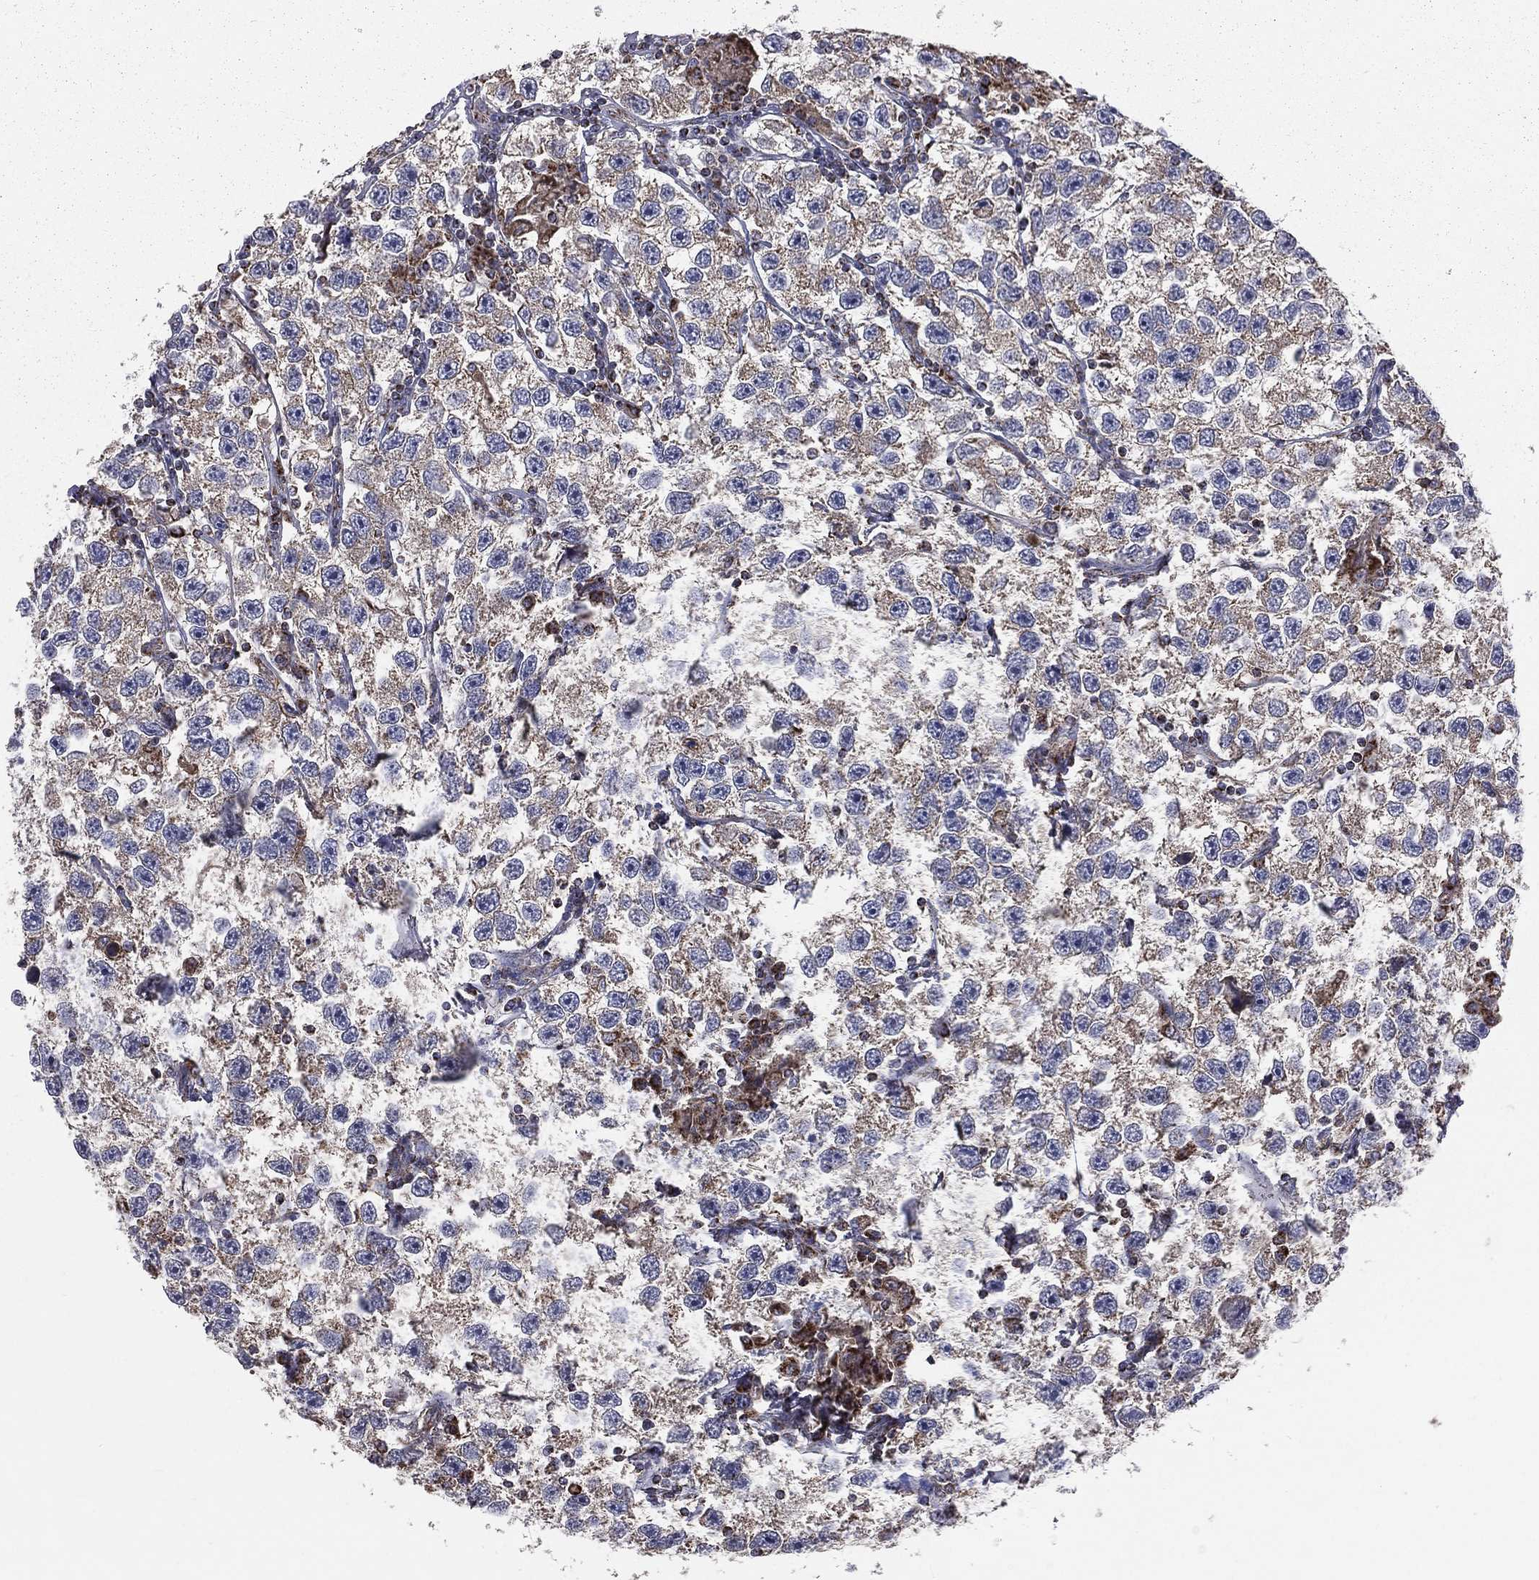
{"staining": {"intensity": "weak", "quantity": "25%-75%", "location": "cytoplasmic/membranous"}, "tissue": "testis cancer", "cell_type": "Tumor cells", "image_type": "cancer", "snomed": [{"axis": "morphology", "description": "Seminoma, NOS"}, {"axis": "topography", "description": "Testis"}], "caption": "The image displays staining of seminoma (testis), revealing weak cytoplasmic/membranous protein expression (brown color) within tumor cells. Using DAB (3,3'-diaminobenzidine) (brown) and hematoxylin (blue) stains, captured at high magnification using brightfield microscopy.", "gene": "GPD1", "patient": {"sex": "male", "age": 26}}